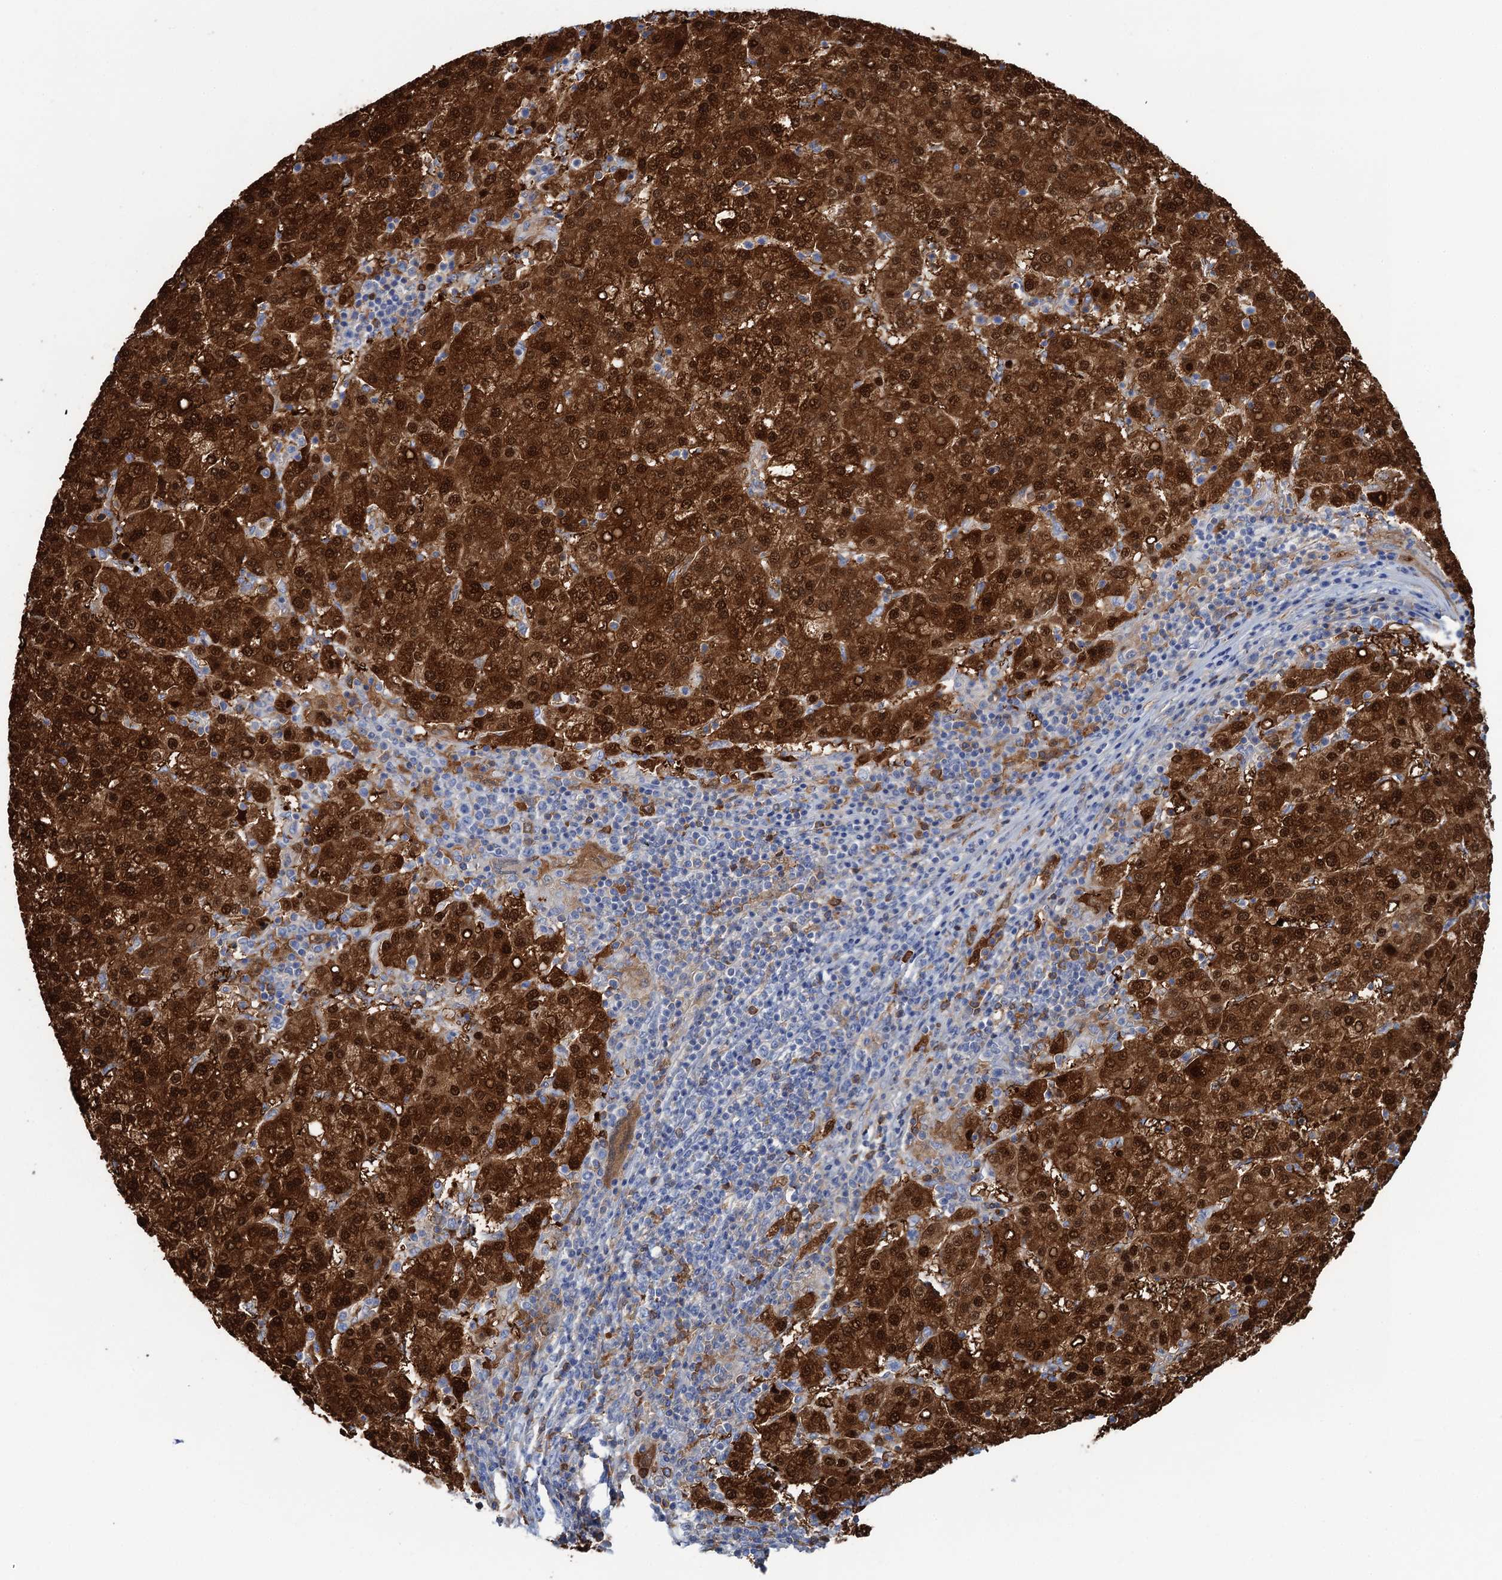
{"staining": {"intensity": "strong", "quantity": ">75%", "location": "cytoplasmic/membranous,nuclear"}, "tissue": "liver cancer", "cell_type": "Tumor cells", "image_type": "cancer", "snomed": [{"axis": "morphology", "description": "Carcinoma, Hepatocellular, NOS"}, {"axis": "topography", "description": "Liver"}], "caption": "Immunohistochemistry histopathology image of human liver cancer (hepatocellular carcinoma) stained for a protein (brown), which displays high levels of strong cytoplasmic/membranous and nuclear staining in approximately >75% of tumor cells.", "gene": "FAH", "patient": {"sex": "female", "age": 58}}